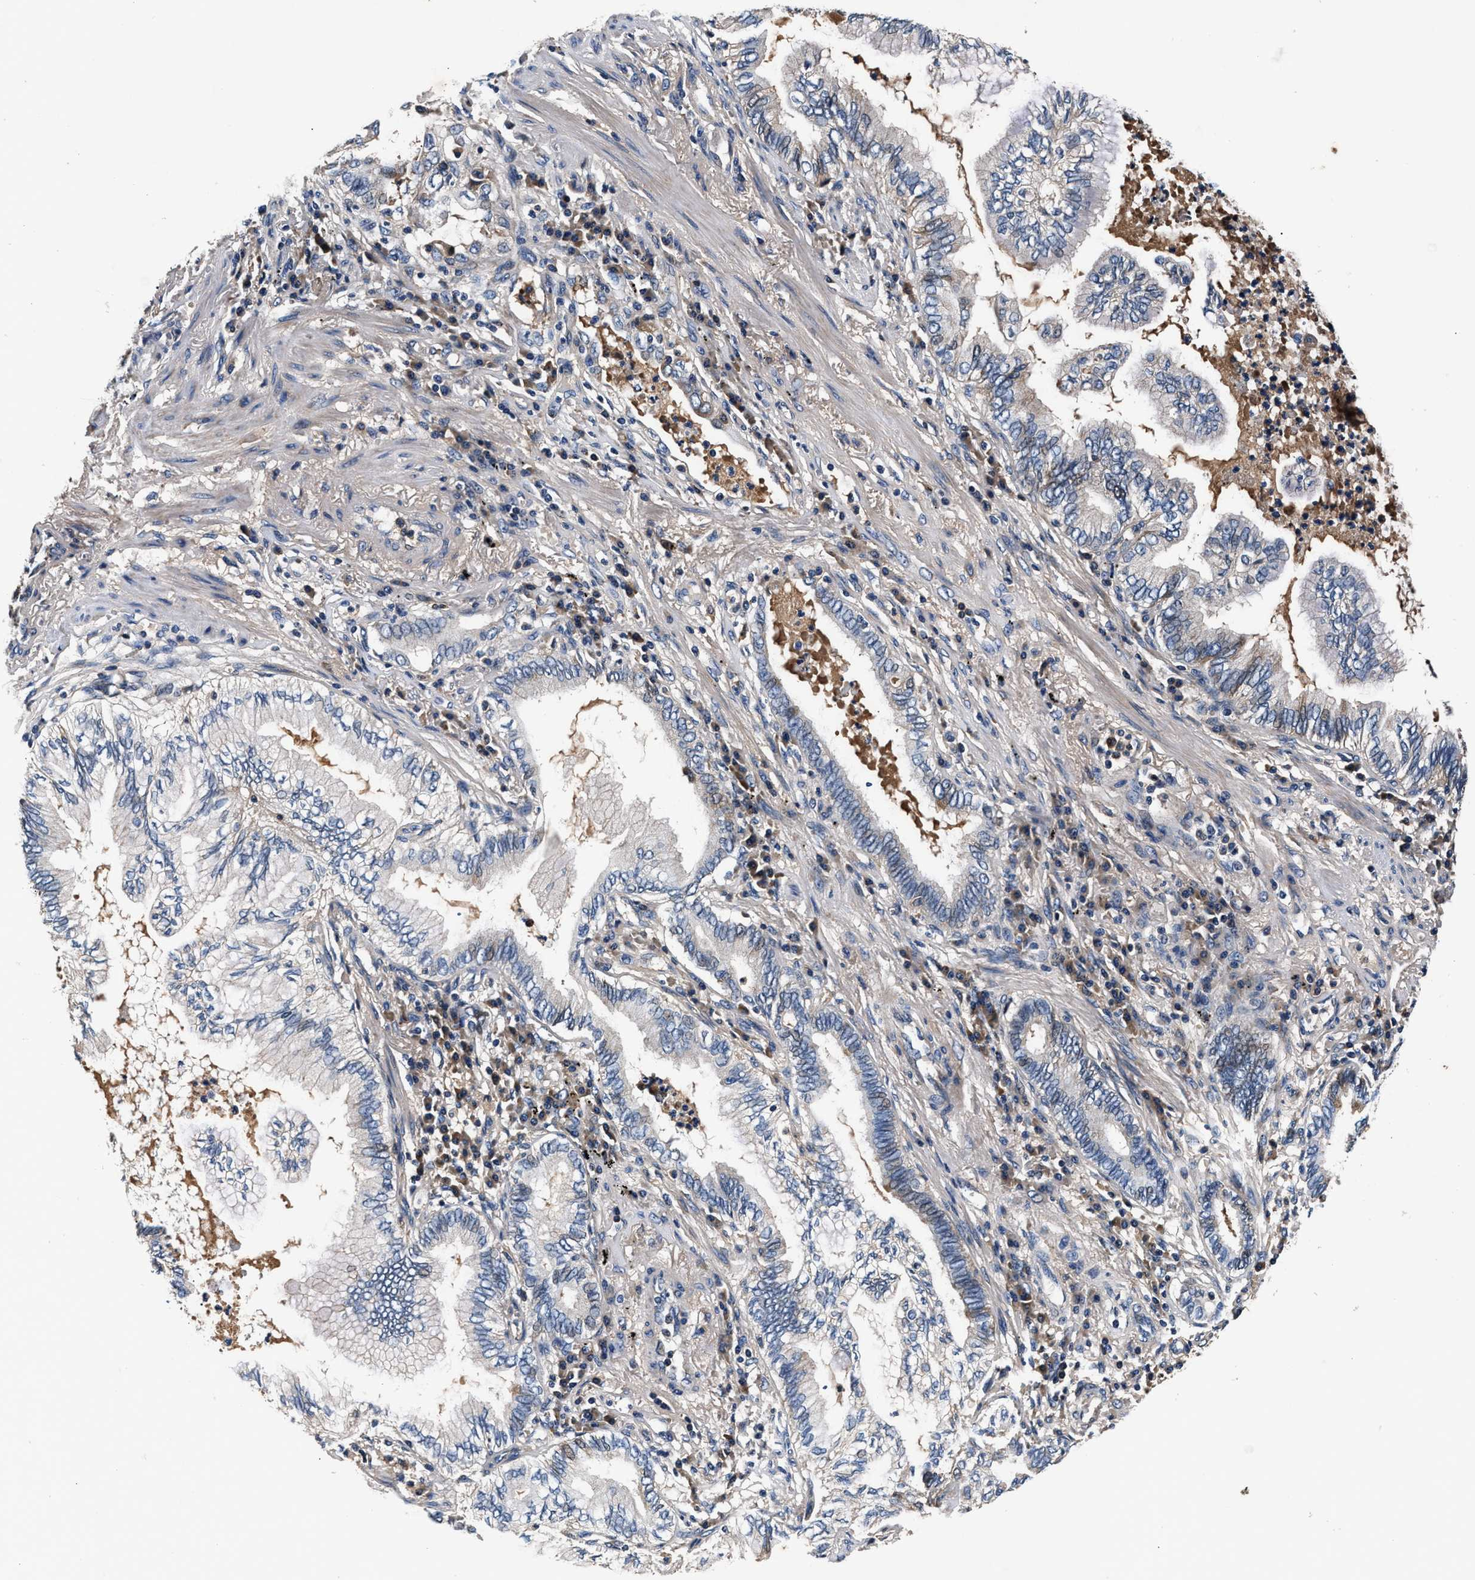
{"staining": {"intensity": "negative", "quantity": "none", "location": "none"}, "tissue": "lung cancer", "cell_type": "Tumor cells", "image_type": "cancer", "snomed": [{"axis": "morphology", "description": "Normal tissue, NOS"}, {"axis": "morphology", "description": "Adenocarcinoma, NOS"}, {"axis": "topography", "description": "Bronchus"}, {"axis": "topography", "description": "Lung"}], "caption": "Lung cancer (adenocarcinoma) was stained to show a protein in brown. There is no significant expression in tumor cells.", "gene": "IMMT", "patient": {"sex": "female", "age": 70}}